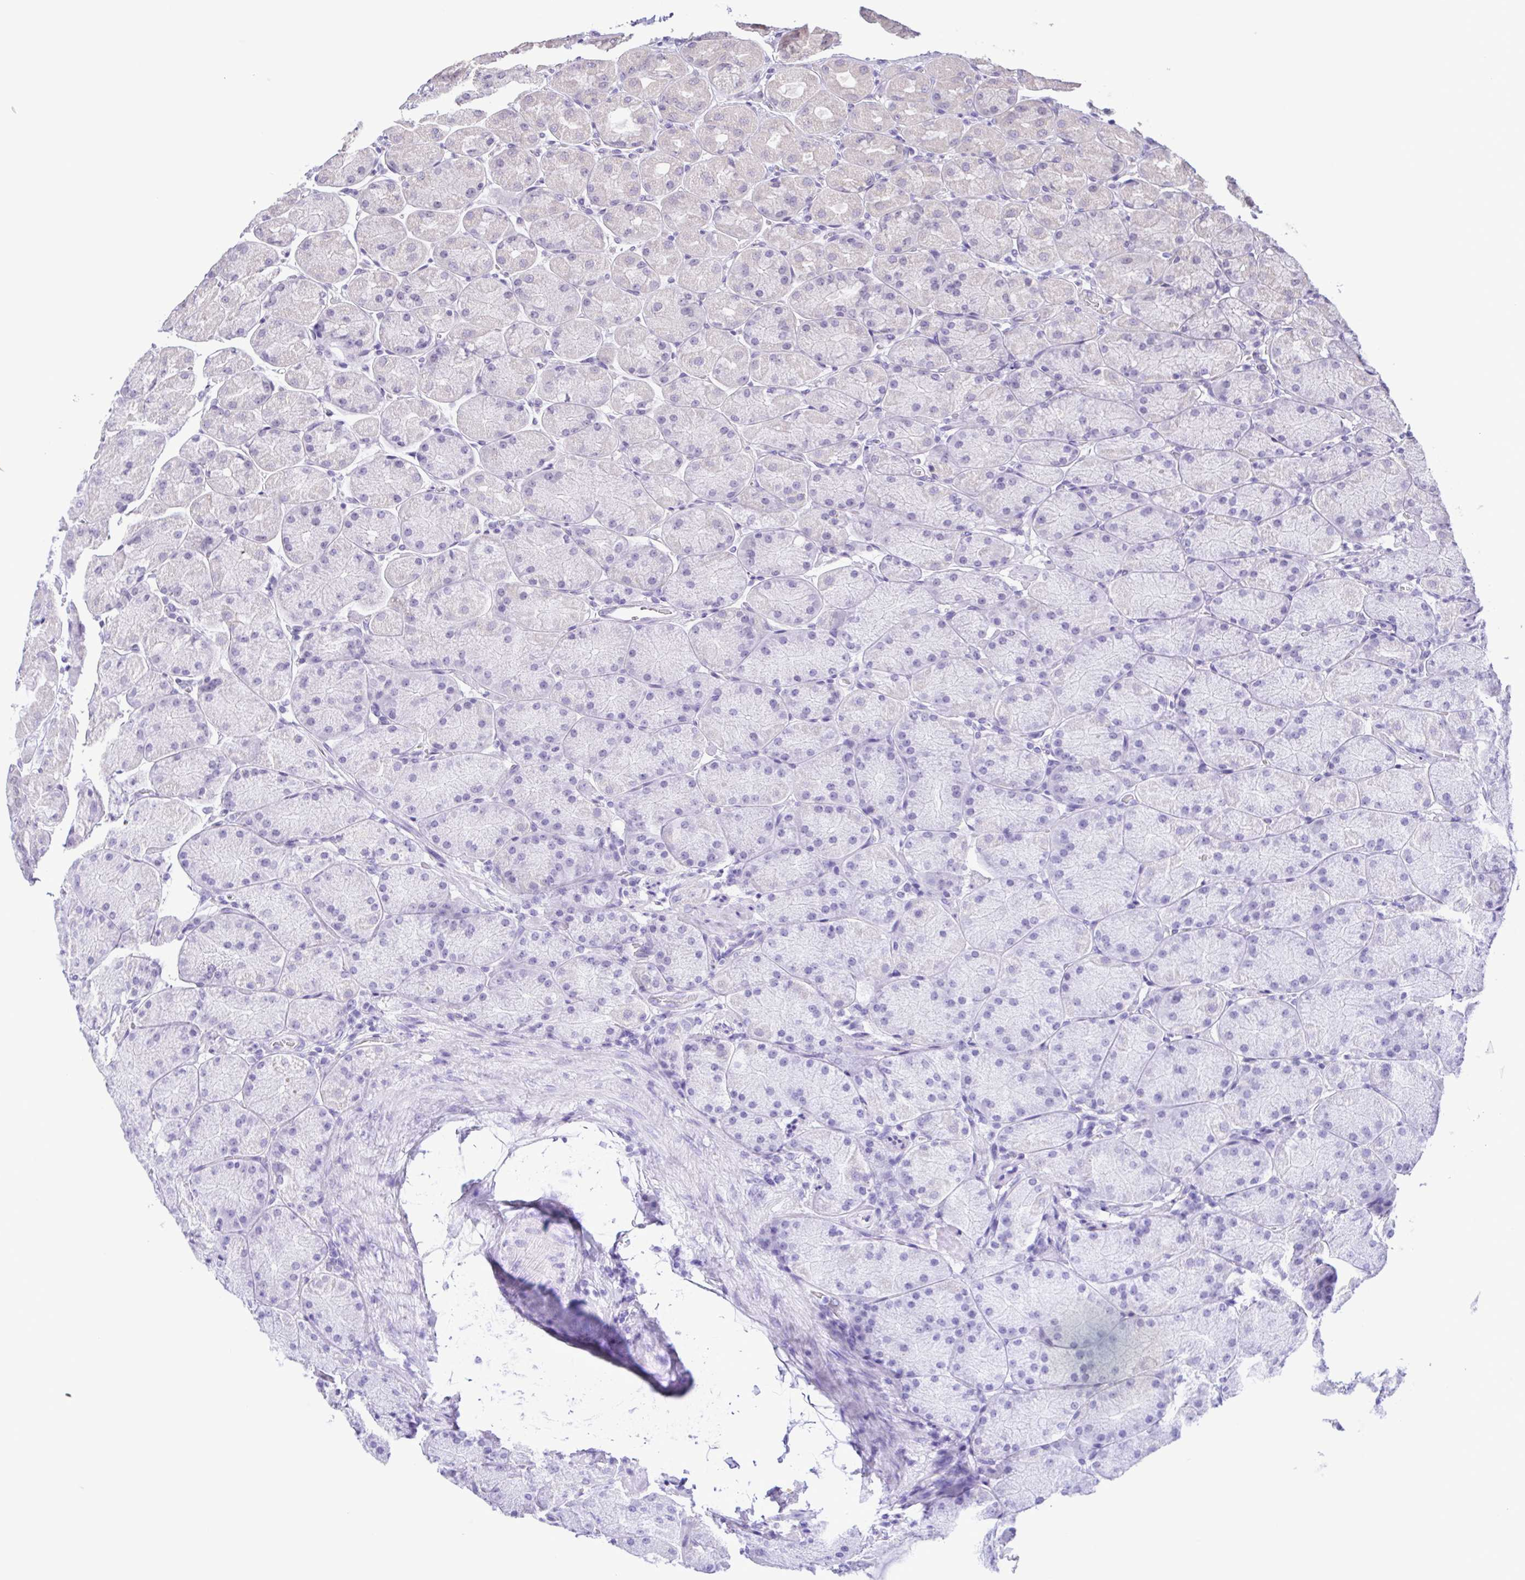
{"staining": {"intensity": "negative", "quantity": "none", "location": "none"}, "tissue": "stomach", "cell_type": "Glandular cells", "image_type": "normal", "snomed": [{"axis": "morphology", "description": "Normal tissue, NOS"}, {"axis": "topography", "description": "Stomach, upper"}], "caption": "High power microscopy photomicrograph of an immunohistochemistry photomicrograph of benign stomach, revealing no significant expression in glandular cells. (Stains: DAB immunohistochemistry (IHC) with hematoxylin counter stain, Microscopy: brightfield microscopy at high magnification).", "gene": "IL1RN", "patient": {"sex": "female", "age": 56}}